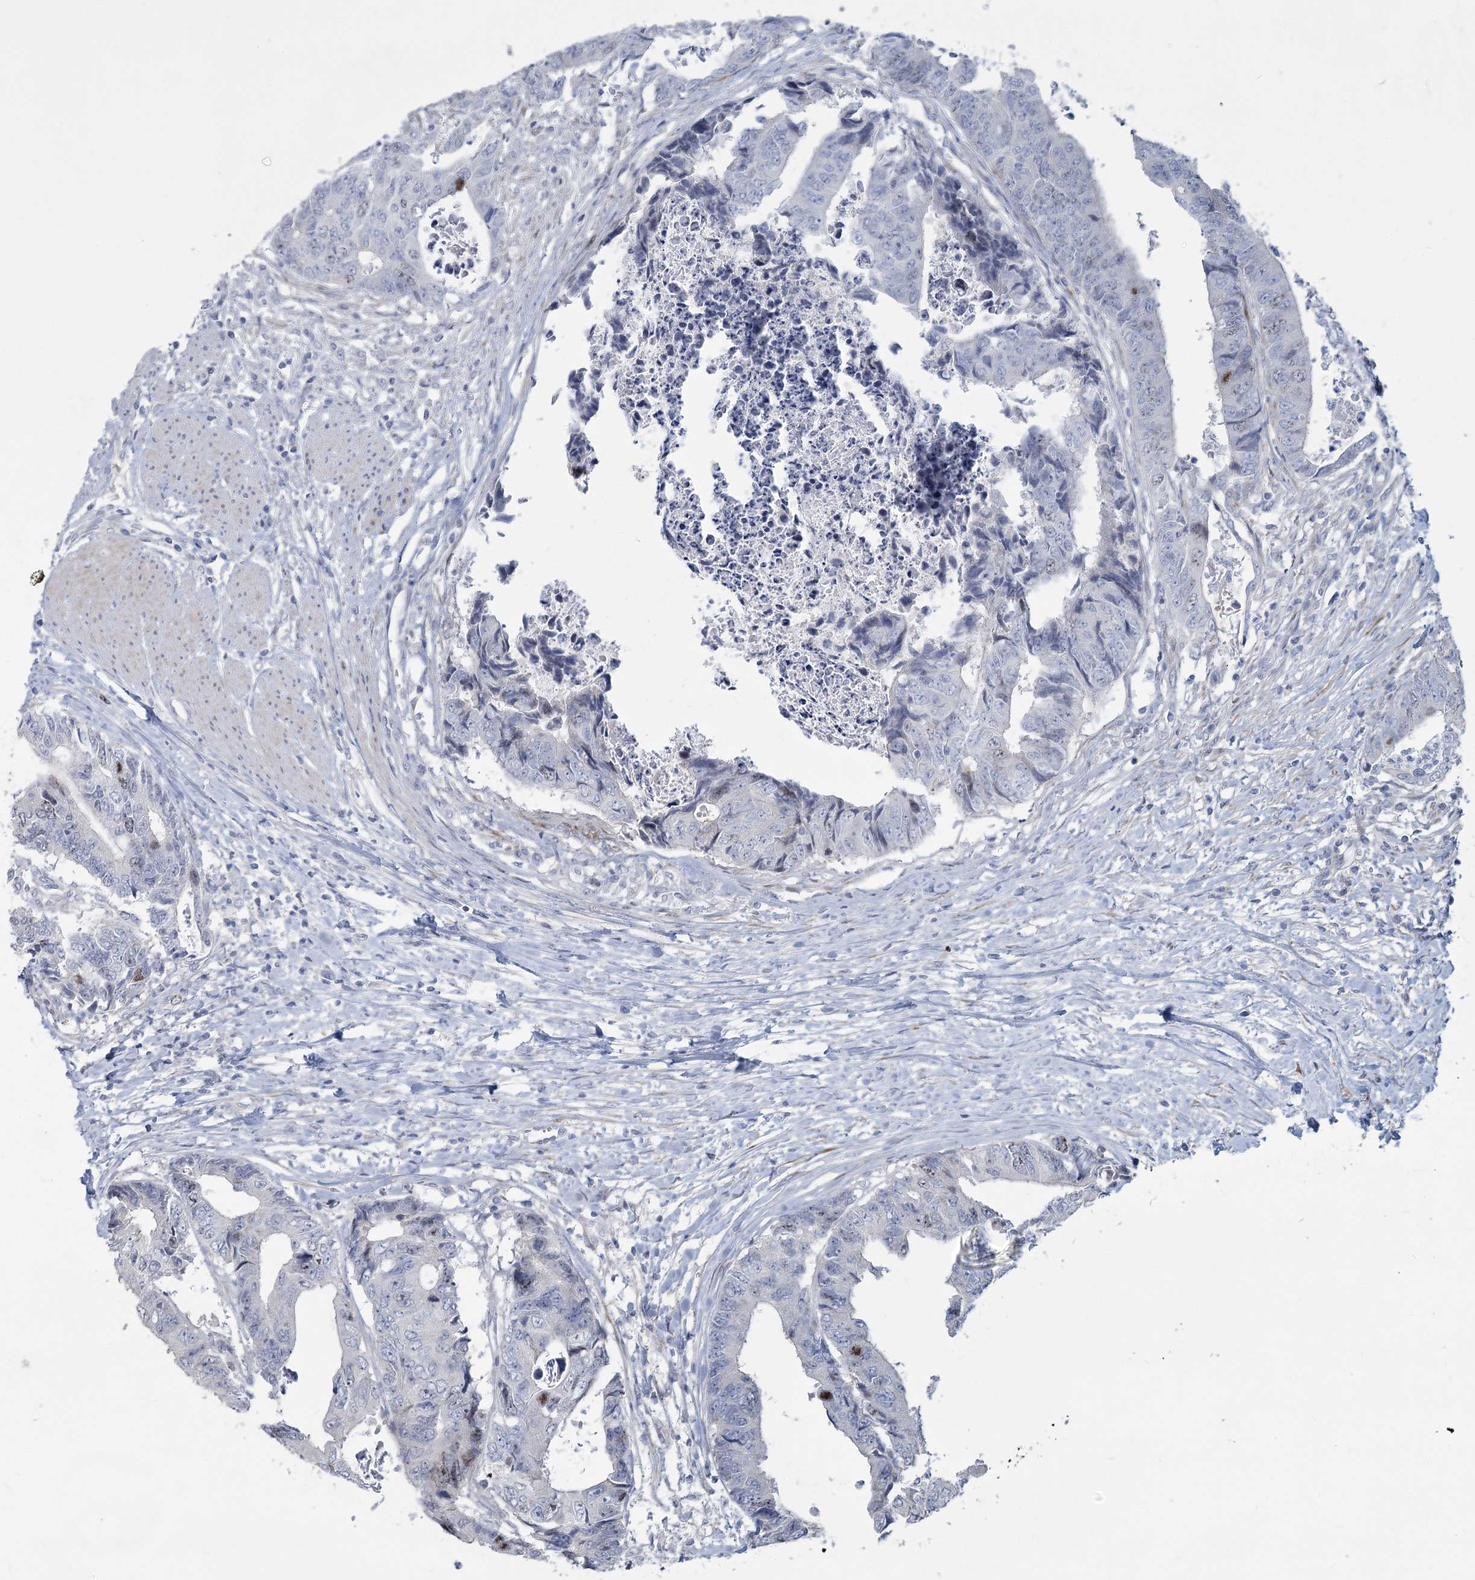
{"staining": {"intensity": "moderate", "quantity": "<25%", "location": "nuclear"}, "tissue": "colorectal cancer", "cell_type": "Tumor cells", "image_type": "cancer", "snomed": [{"axis": "morphology", "description": "Adenocarcinoma, NOS"}, {"axis": "topography", "description": "Rectum"}], "caption": "The histopathology image exhibits staining of adenocarcinoma (colorectal), revealing moderate nuclear protein staining (brown color) within tumor cells. (DAB = brown stain, brightfield microscopy at high magnification).", "gene": "ABITRAM", "patient": {"sex": "male", "age": 84}}